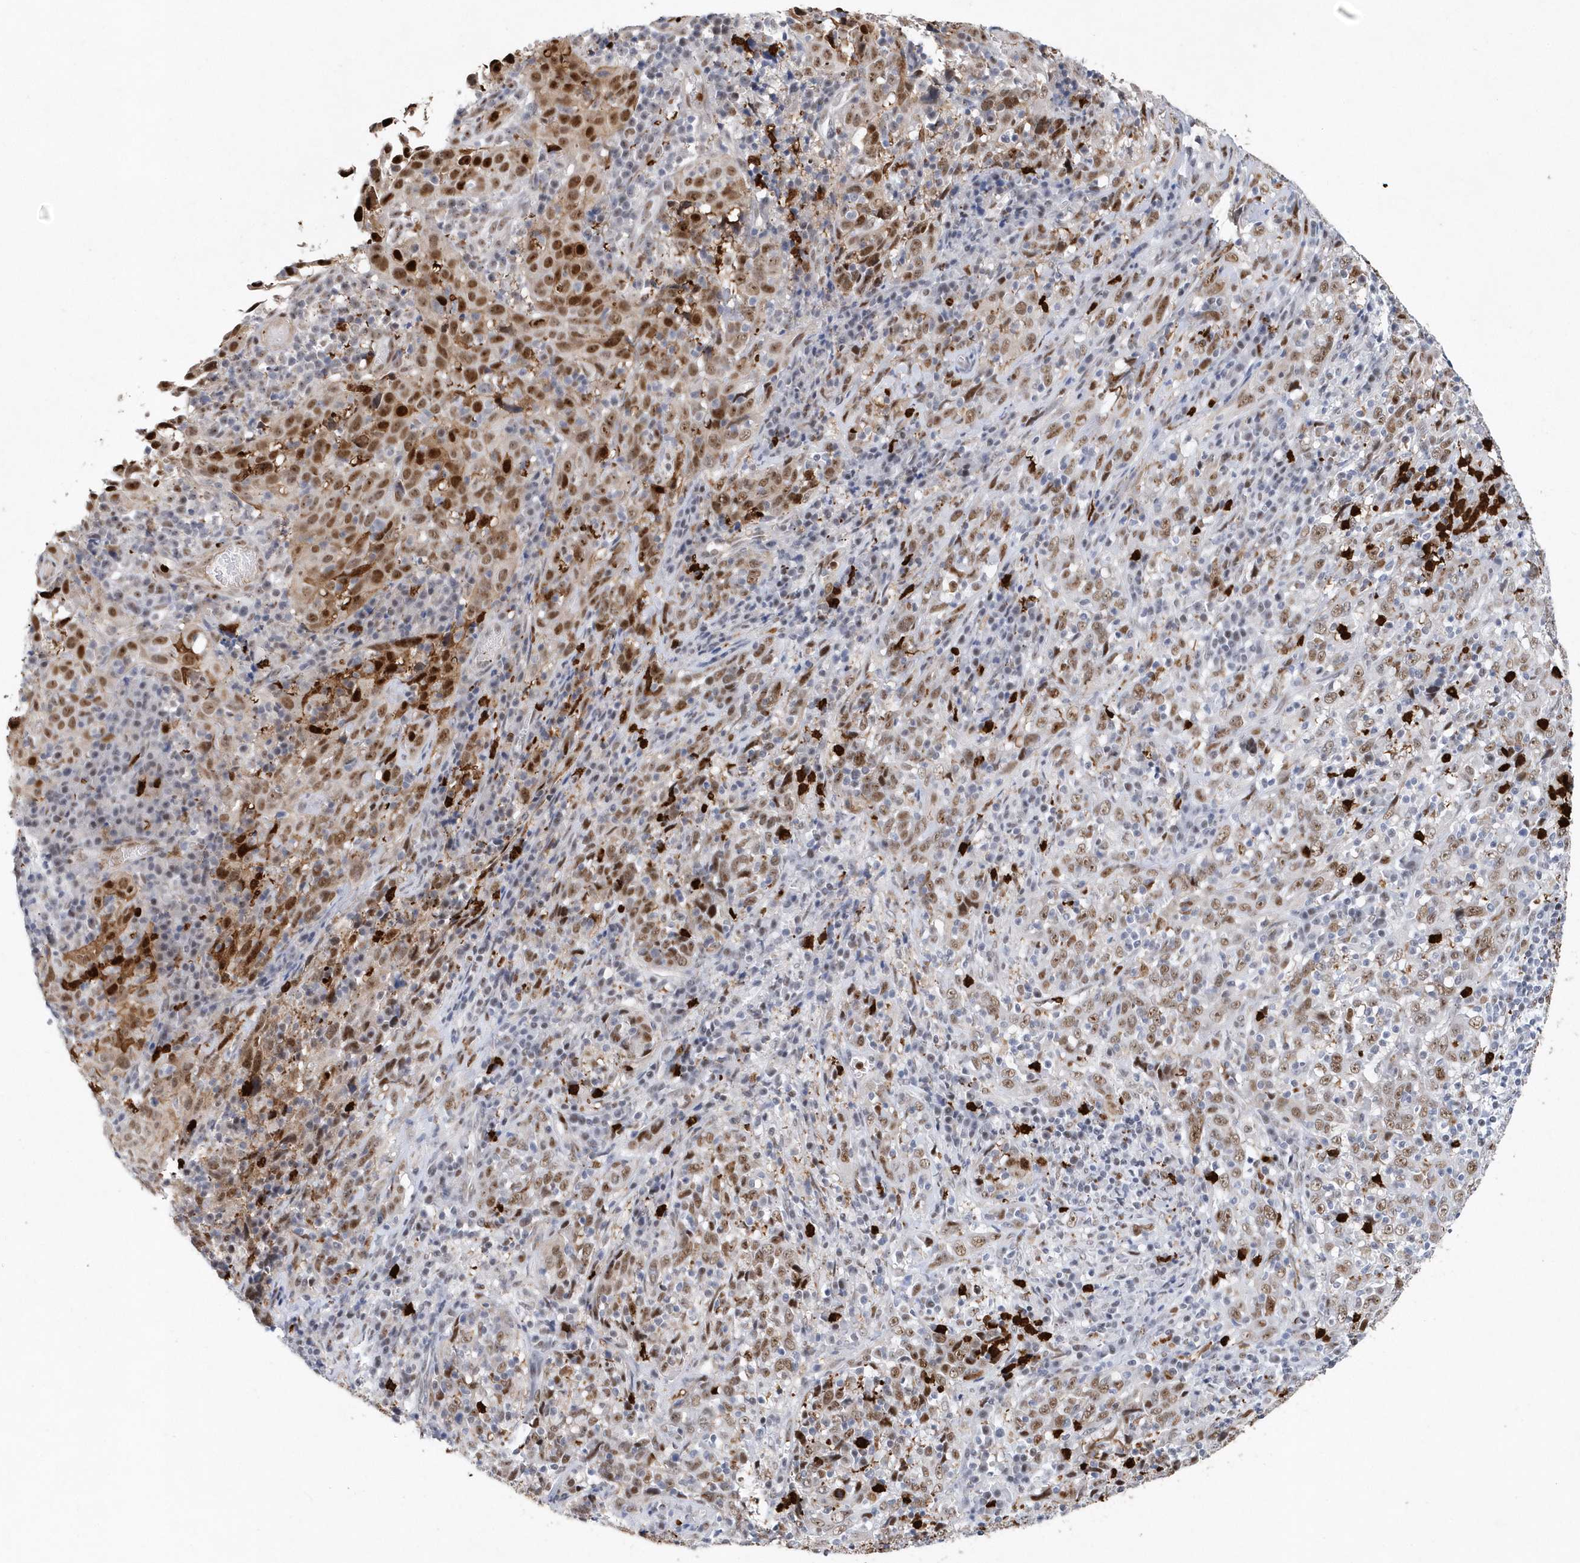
{"staining": {"intensity": "moderate", "quantity": ">75%", "location": "nuclear"}, "tissue": "cervical cancer", "cell_type": "Tumor cells", "image_type": "cancer", "snomed": [{"axis": "morphology", "description": "Squamous cell carcinoma, NOS"}, {"axis": "topography", "description": "Cervix"}], "caption": "Cervical cancer stained with a brown dye reveals moderate nuclear positive staining in about >75% of tumor cells.", "gene": "RPP30", "patient": {"sex": "female", "age": 46}}